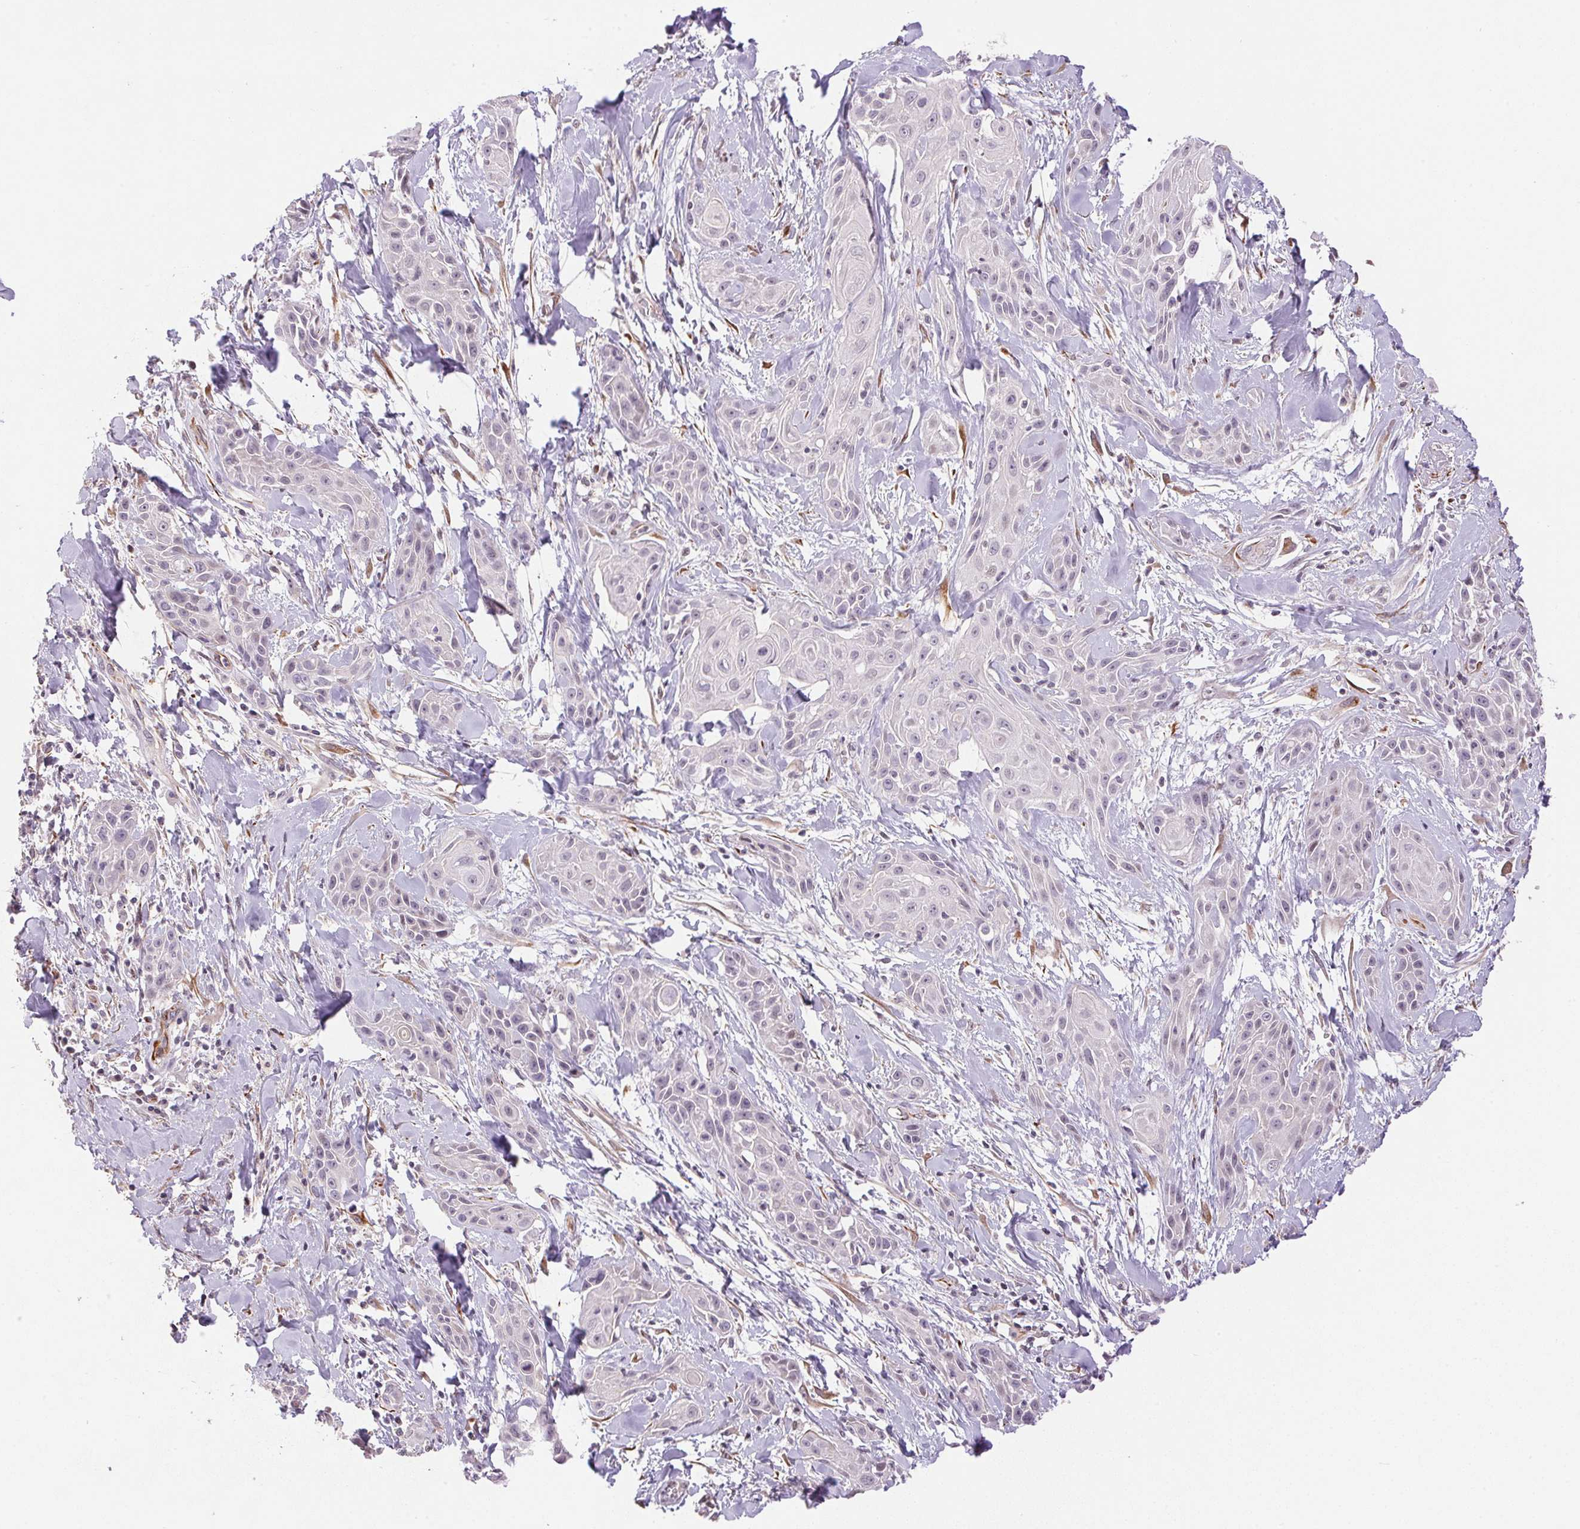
{"staining": {"intensity": "negative", "quantity": "none", "location": "none"}, "tissue": "skin cancer", "cell_type": "Tumor cells", "image_type": "cancer", "snomed": [{"axis": "morphology", "description": "Squamous cell carcinoma, NOS"}, {"axis": "topography", "description": "Skin"}, {"axis": "topography", "description": "Anal"}], "caption": "DAB immunohistochemical staining of human skin cancer displays no significant positivity in tumor cells.", "gene": "GYG2", "patient": {"sex": "male", "age": 64}}